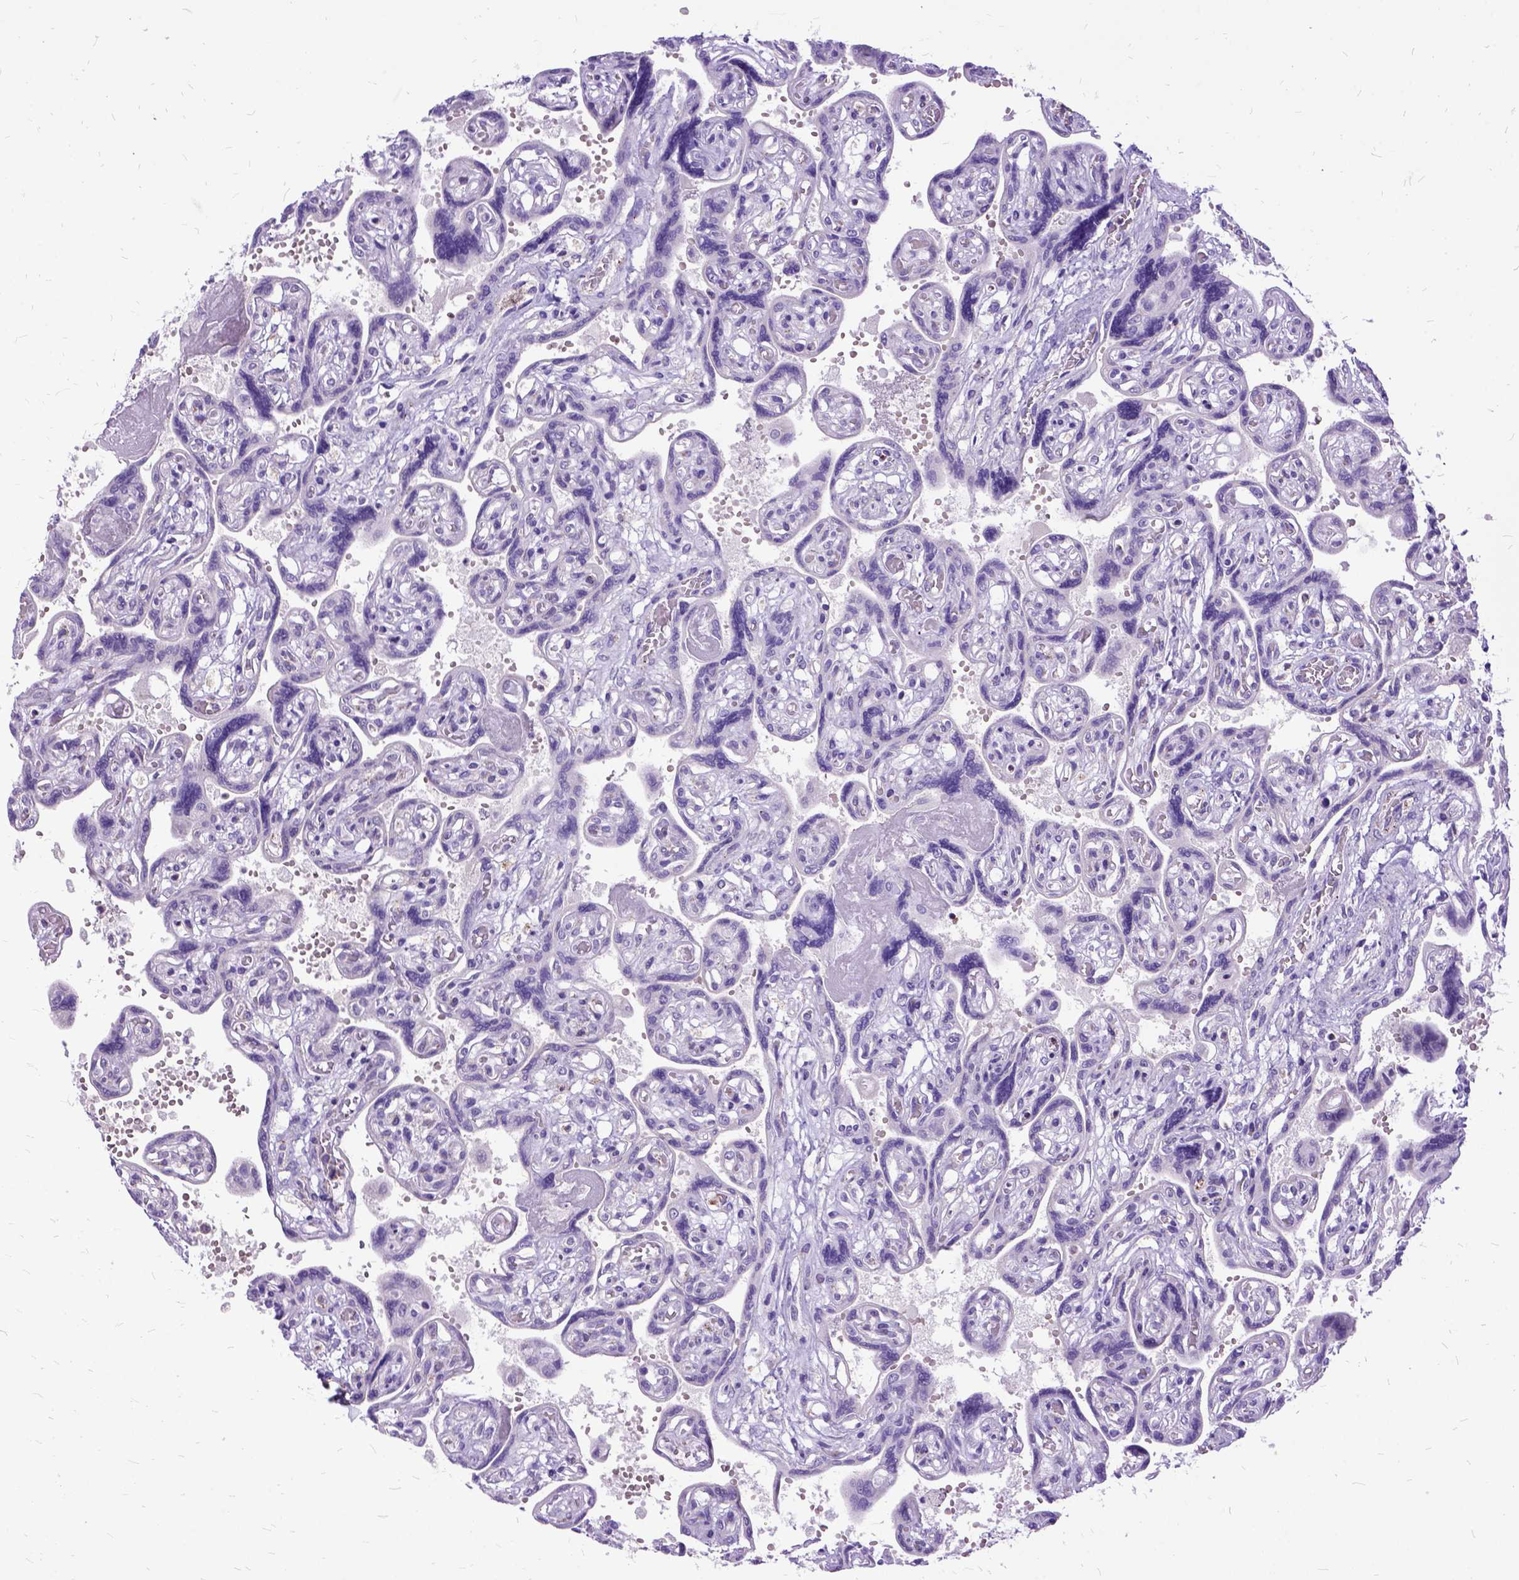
{"staining": {"intensity": "weak", "quantity": "25%-75%", "location": "cytoplasmic/membranous"}, "tissue": "placenta", "cell_type": "Decidual cells", "image_type": "normal", "snomed": [{"axis": "morphology", "description": "Normal tissue, NOS"}, {"axis": "topography", "description": "Placenta"}], "caption": "DAB (3,3'-diaminobenzidine) immunohistochemical staining of unremarkable human placenta reveals weak cytoplasmic/membranous protein expression in approximately 25%-75% of decidual cells.", "gene": "OXCT1", "patient": {"sex": "female", "age": 32}}